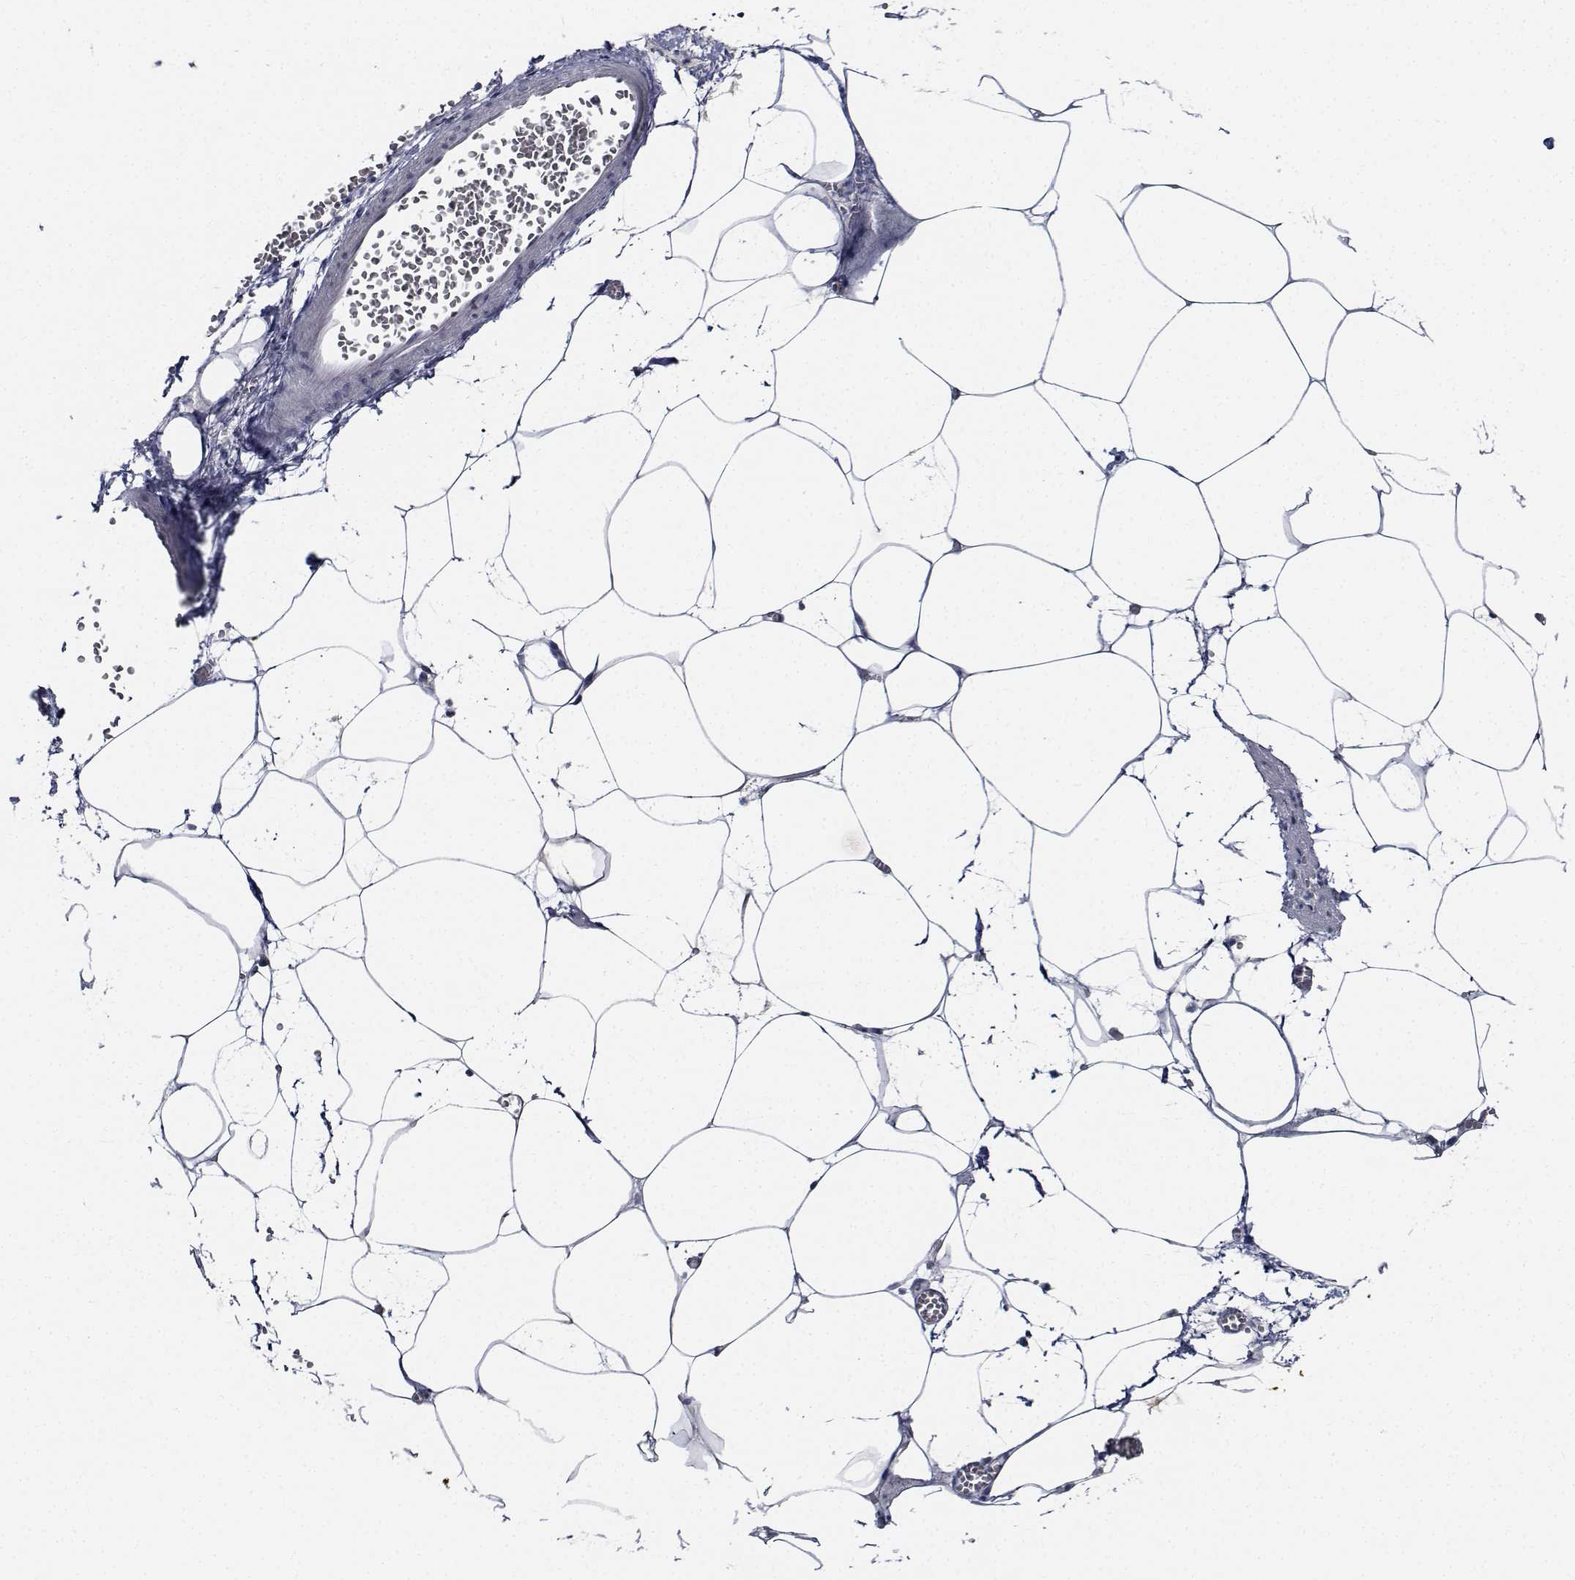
{"staining": {"intensity": "negative", "quantity": "none", "location": "none"}, "tissue": "adipose tissue", "cell_type": "Adipocytes", "image_type": "normal", "snomed": [{"axis": "morphology", "description": "Normal tissue, NOS"}, {"axis": "topography", "description": "Adipose tissue"}, {"axis": "topography", "description": "Pancreas"}, {"axis": "topography", "description": "Peripheral nerve tissue"}], "caption": "Human adipose tissue stained for a protein using immunohistochemistry (IHC) displays no positivity in adipocytes.", "gene": "NVL", "patient": {"sex": "female", "age": 58}}